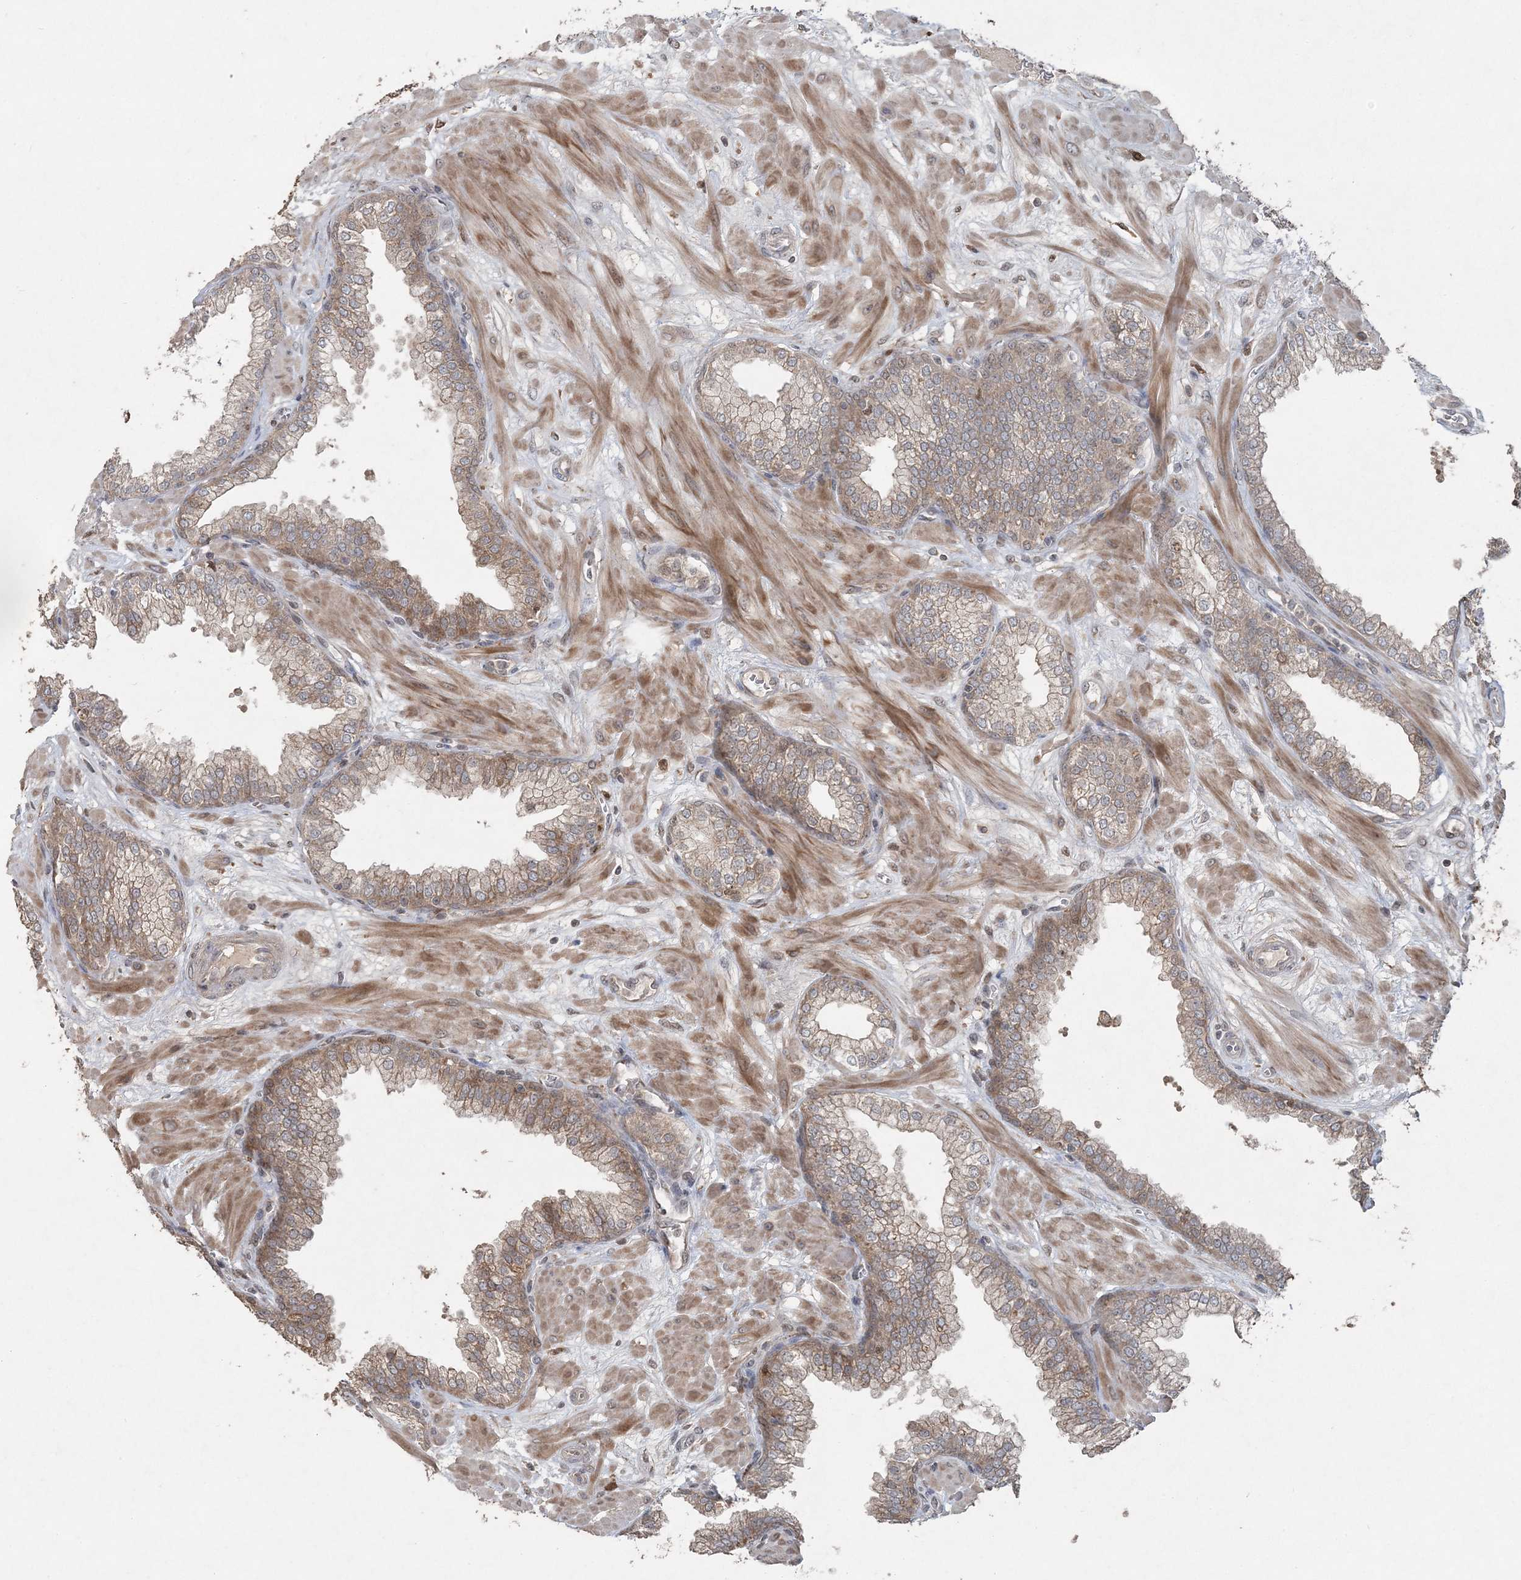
{"staining": {"intensity": "weak", "quantity": ">75%", "location": "cytoplasmic/membranous"}, "tissue": "prostate", "cell_type": "Glandular cells", "image_type": "normal", "snomed": [{"axis": "morphology", "description": "Normal tissue, NOS"}, {"axis": "morphology", "description": "Urothelial carcinoma, Low grade"}, {"axis": "topography", "description": "Urinary bladder"}, {"axis": "topography", "description": "Prostate"}], "caption": "Immunohistochemistry (IHC) (DAB (3,3'-diaminobenzidine)) staining of normal prostate reveals weak cytoplasmic/membranous protein expression in about >75% of glandular cells.", "gene": "SLU7", "patient": {"sex": "male", "age": 60}}